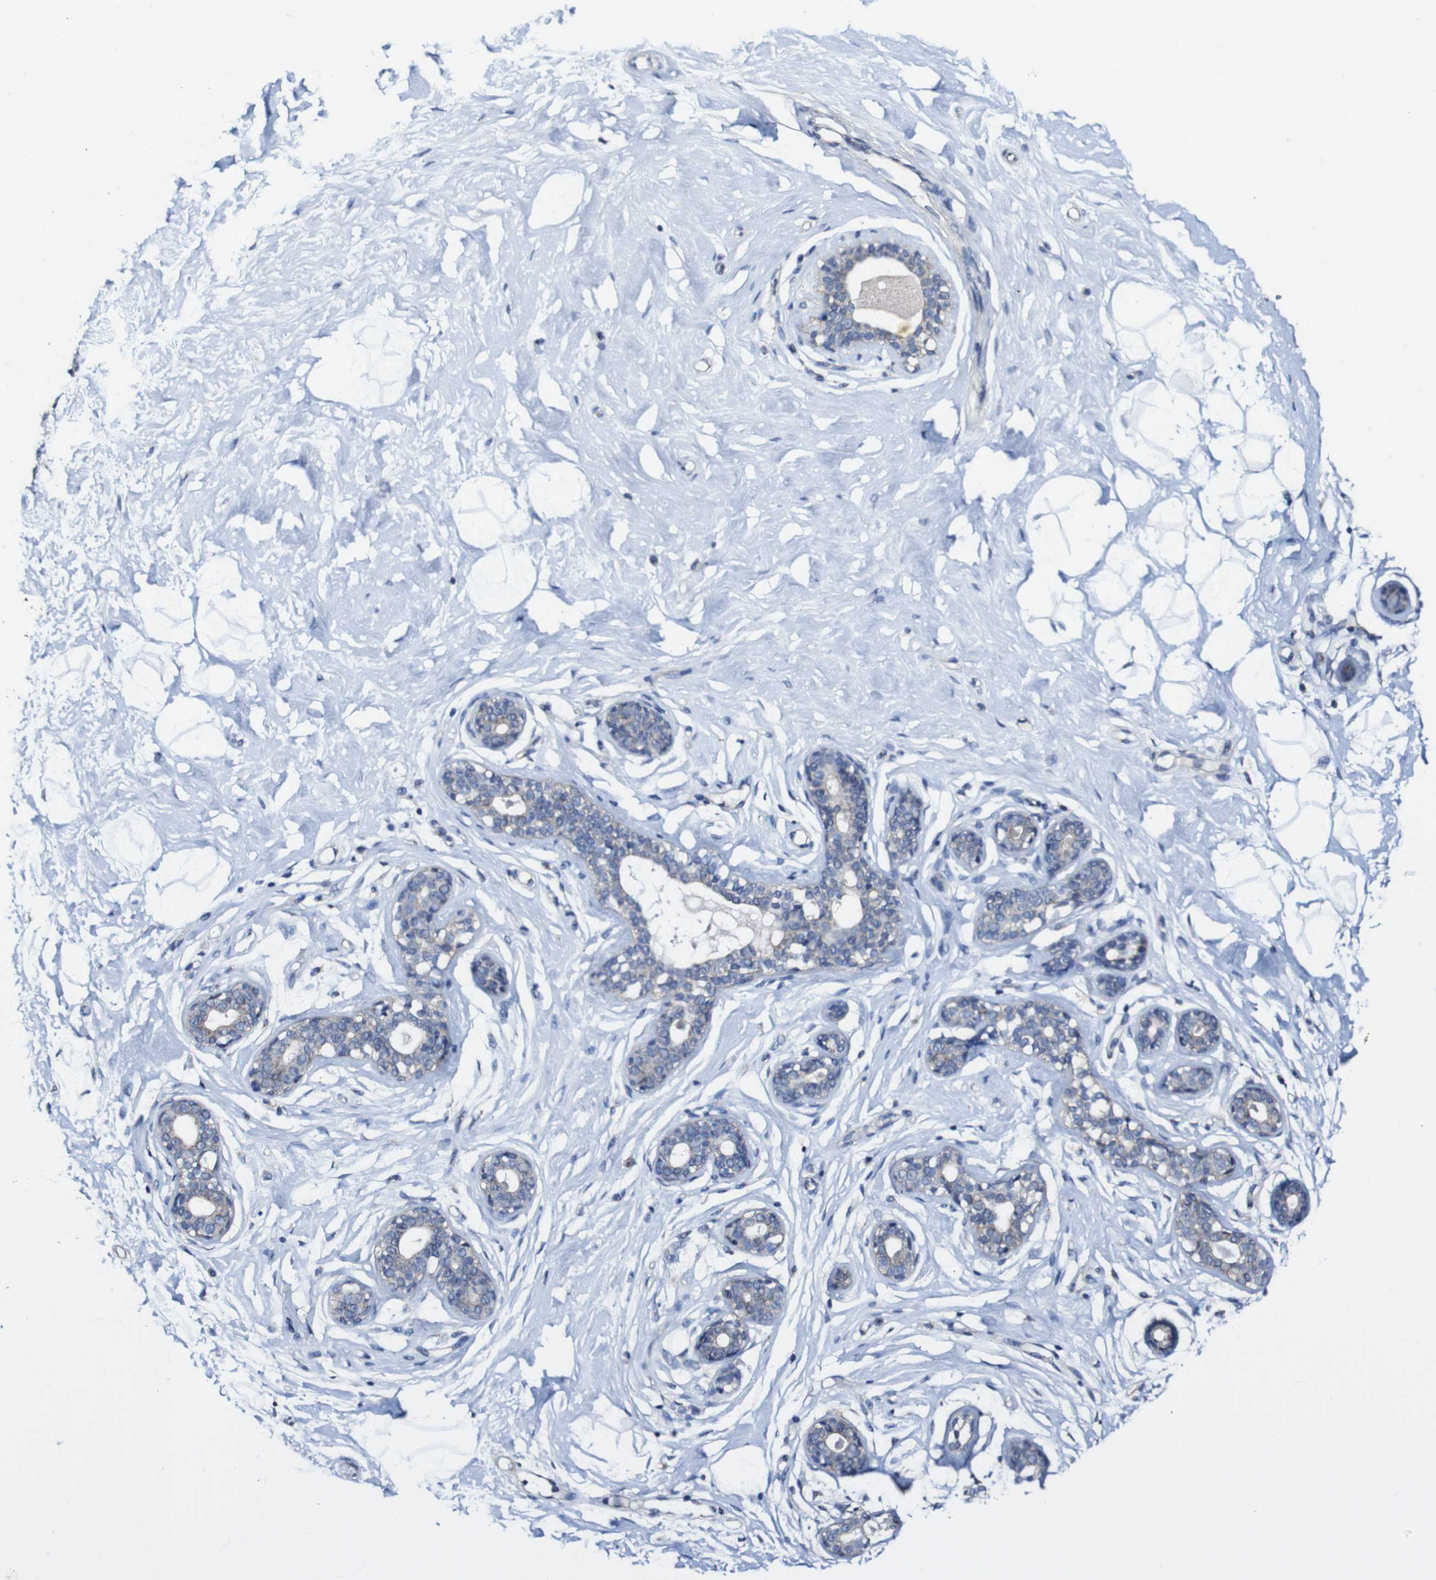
{"staining": {"intensity": "negative", "quantity": "none", "location": "none"}, "tissue": "breast", "cell_type": "Adipocytes", "image_type": "normal", "snomed": [{"axis": "morphology", "description": "Normal tissue, NOS"}, {"axis": "topography", "description": "Breast"}], "caption": "Photomicrograph shows no significant protein staining in adipocytes of normal breast. (Brightfield microscopy of DAB (3,3'-diaminobenzidine) IHC at high magnification).", "gene": "CSF1R", "patient": {"sex": "female", "age": 23}}